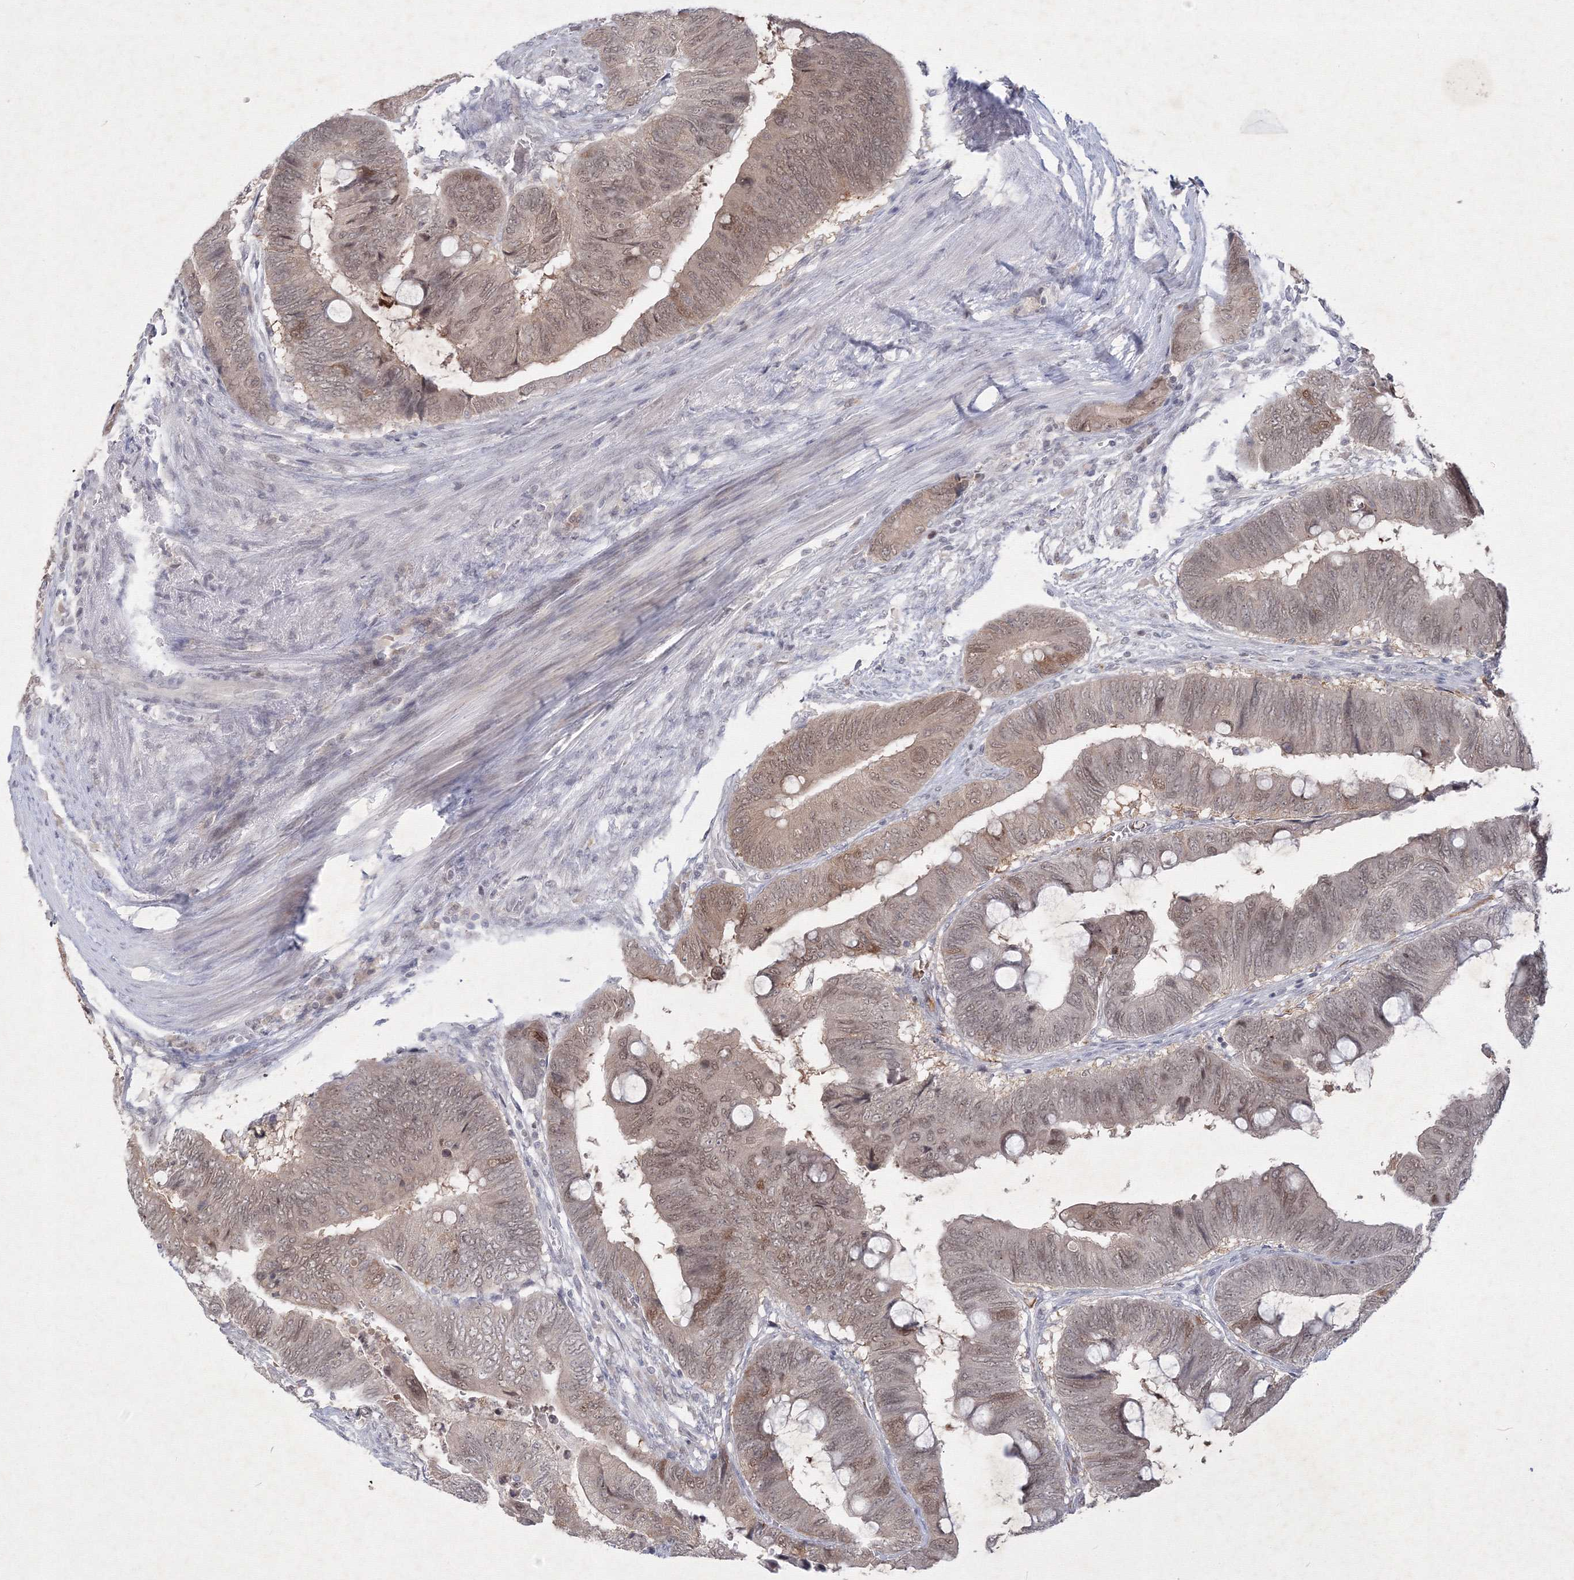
{"staining": {"intensity": "weak", "quantity": ">75%", "location": "nuclear"}, "tissue": "colorectal cancer", "cell_type": "Tumor cells", "image_type": "cancer", "snomed": [{"axis": "morphology", "description": "Normal tissue, NOS"}, {"axis": "morphology", "description": "Adenocarcinoma, NOS"}, {"axis": "topography", "description": "Rectum"}, {"axis": "topography", "description": "Peripheral nerve tissue"}], "caption": "Colorectal cancer (adenocarcinoma) stained for a protein shows weak nuclear positivity in tumor cells. Nuclei are stained in blue.", "gene": "NXPE3", "patient": {"sex": "male", "age": 92}}